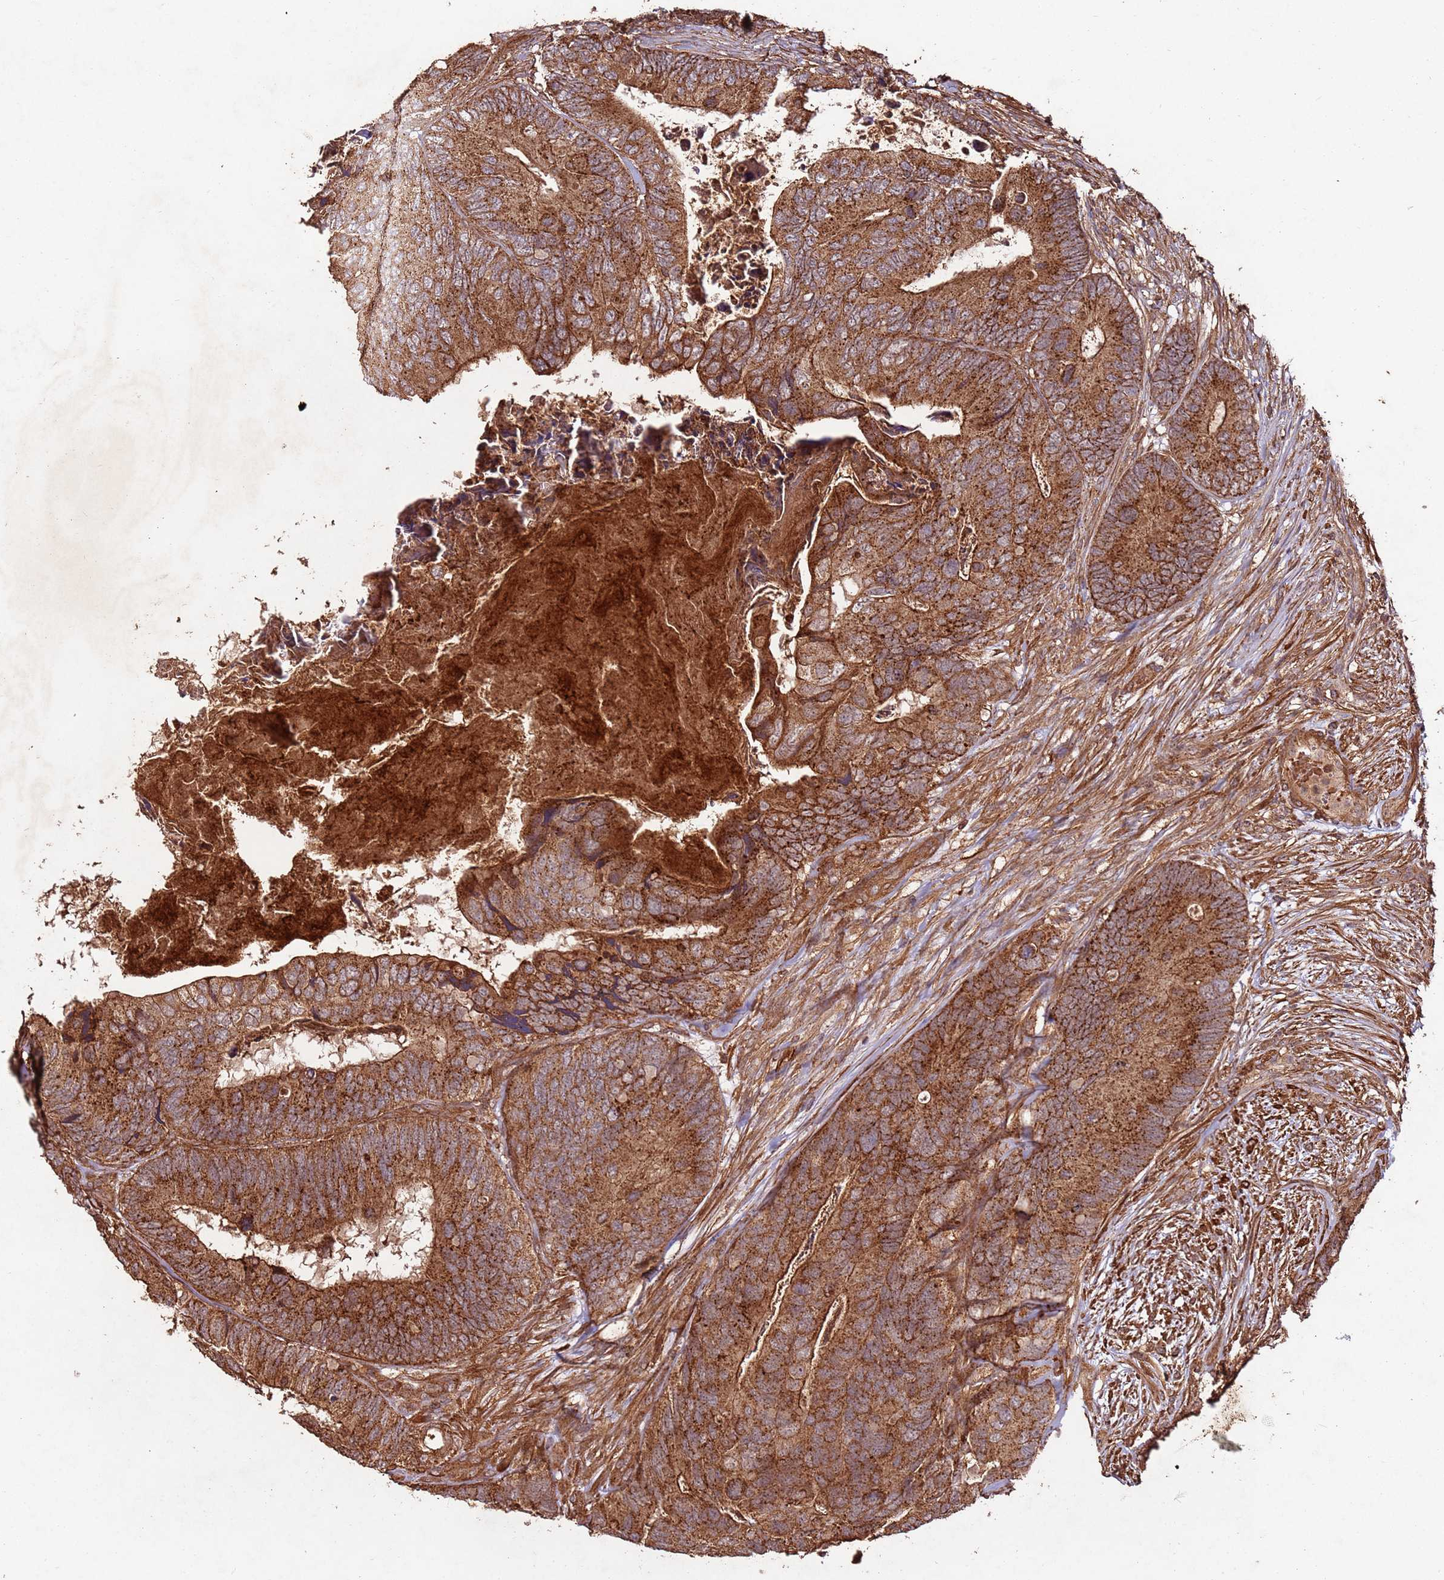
{"staining": {"intensity": "strong", "quantity": ">75%", "location": "cytoplasmic/membranous"}, "tissue": "colorectal cancer", "cell_type": "Tumor cells", "image_type": "cancer", "snomed": [{"axis": "morphology", "description": "Adenocarcinoma, NOS"}, {"axis": "topography", "description": "Colon"}], "caption": "This histopathology image reveals immunohistochemistry (IHC) staining of human adenocarcinoma (colorectal), with high strong cytoplasmic/membranous expression in approximately >75% of tumor cells.", "gene": "FAM186A", "patient": {"sex": "female", "age": 67}}